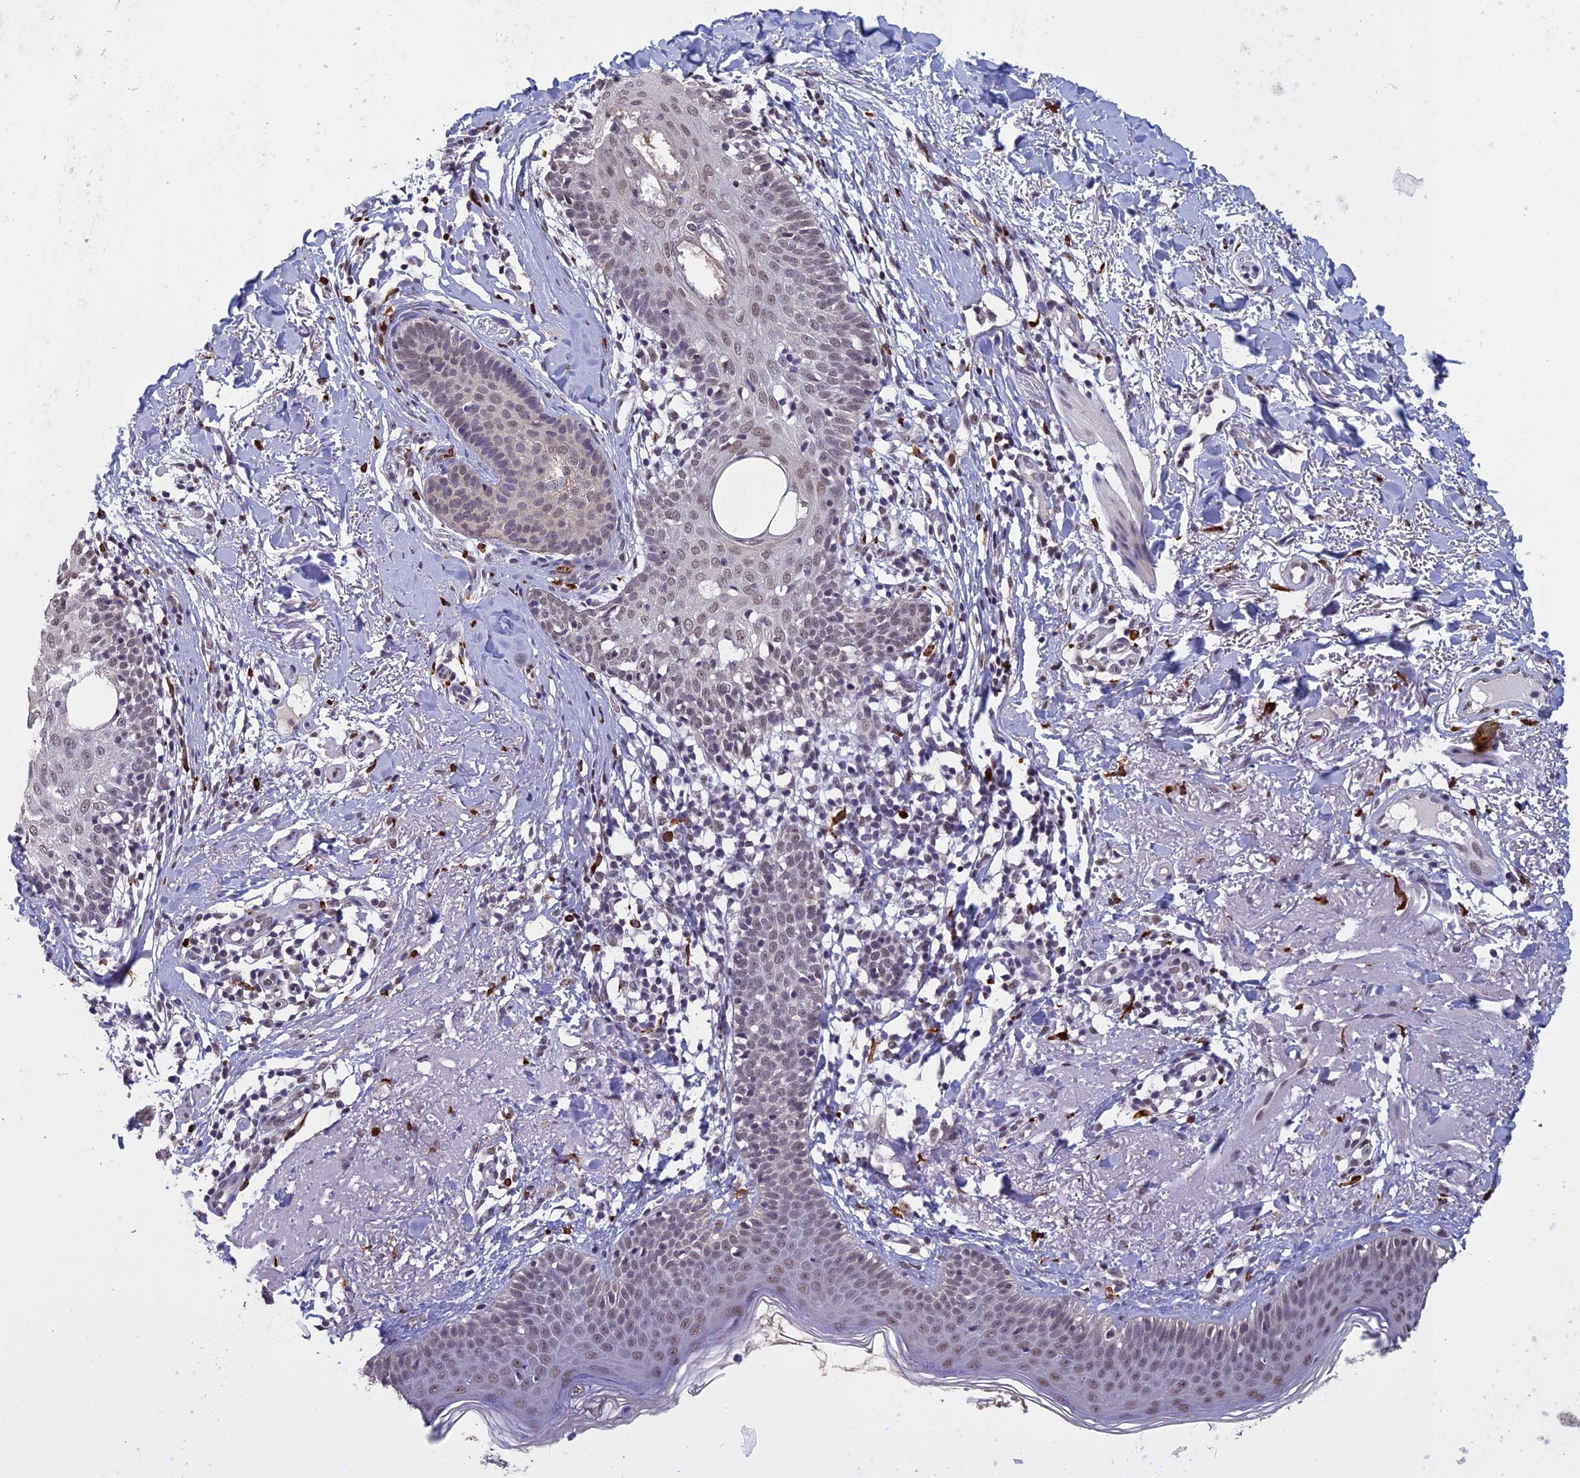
{"staining": {"intensity": "weak", "quantity": ">75%", "location": "nuclear"}, "tissue": "skin cancer", "cell_type": "Tumor cells", "image_type": "cancer", "snomed": [{"axis": "morphology", "description": "Basal cell carcinoma"}, {"axis": "topography", "description": "Skin"}], "caption": "Immunohistochemistry staining of skin cancer (basal cell carcinoma), which demonstrates low levels of weak nuclear staining in approximately >75% of tumor cells indicating weak nuclear protein expression. The staining was performed using DAB (brown) for protein detection and nuclei were counterstained in hematoxylin (blue).", "gene": "RNF40", "patient": {"sex": "female", "age": 61}}